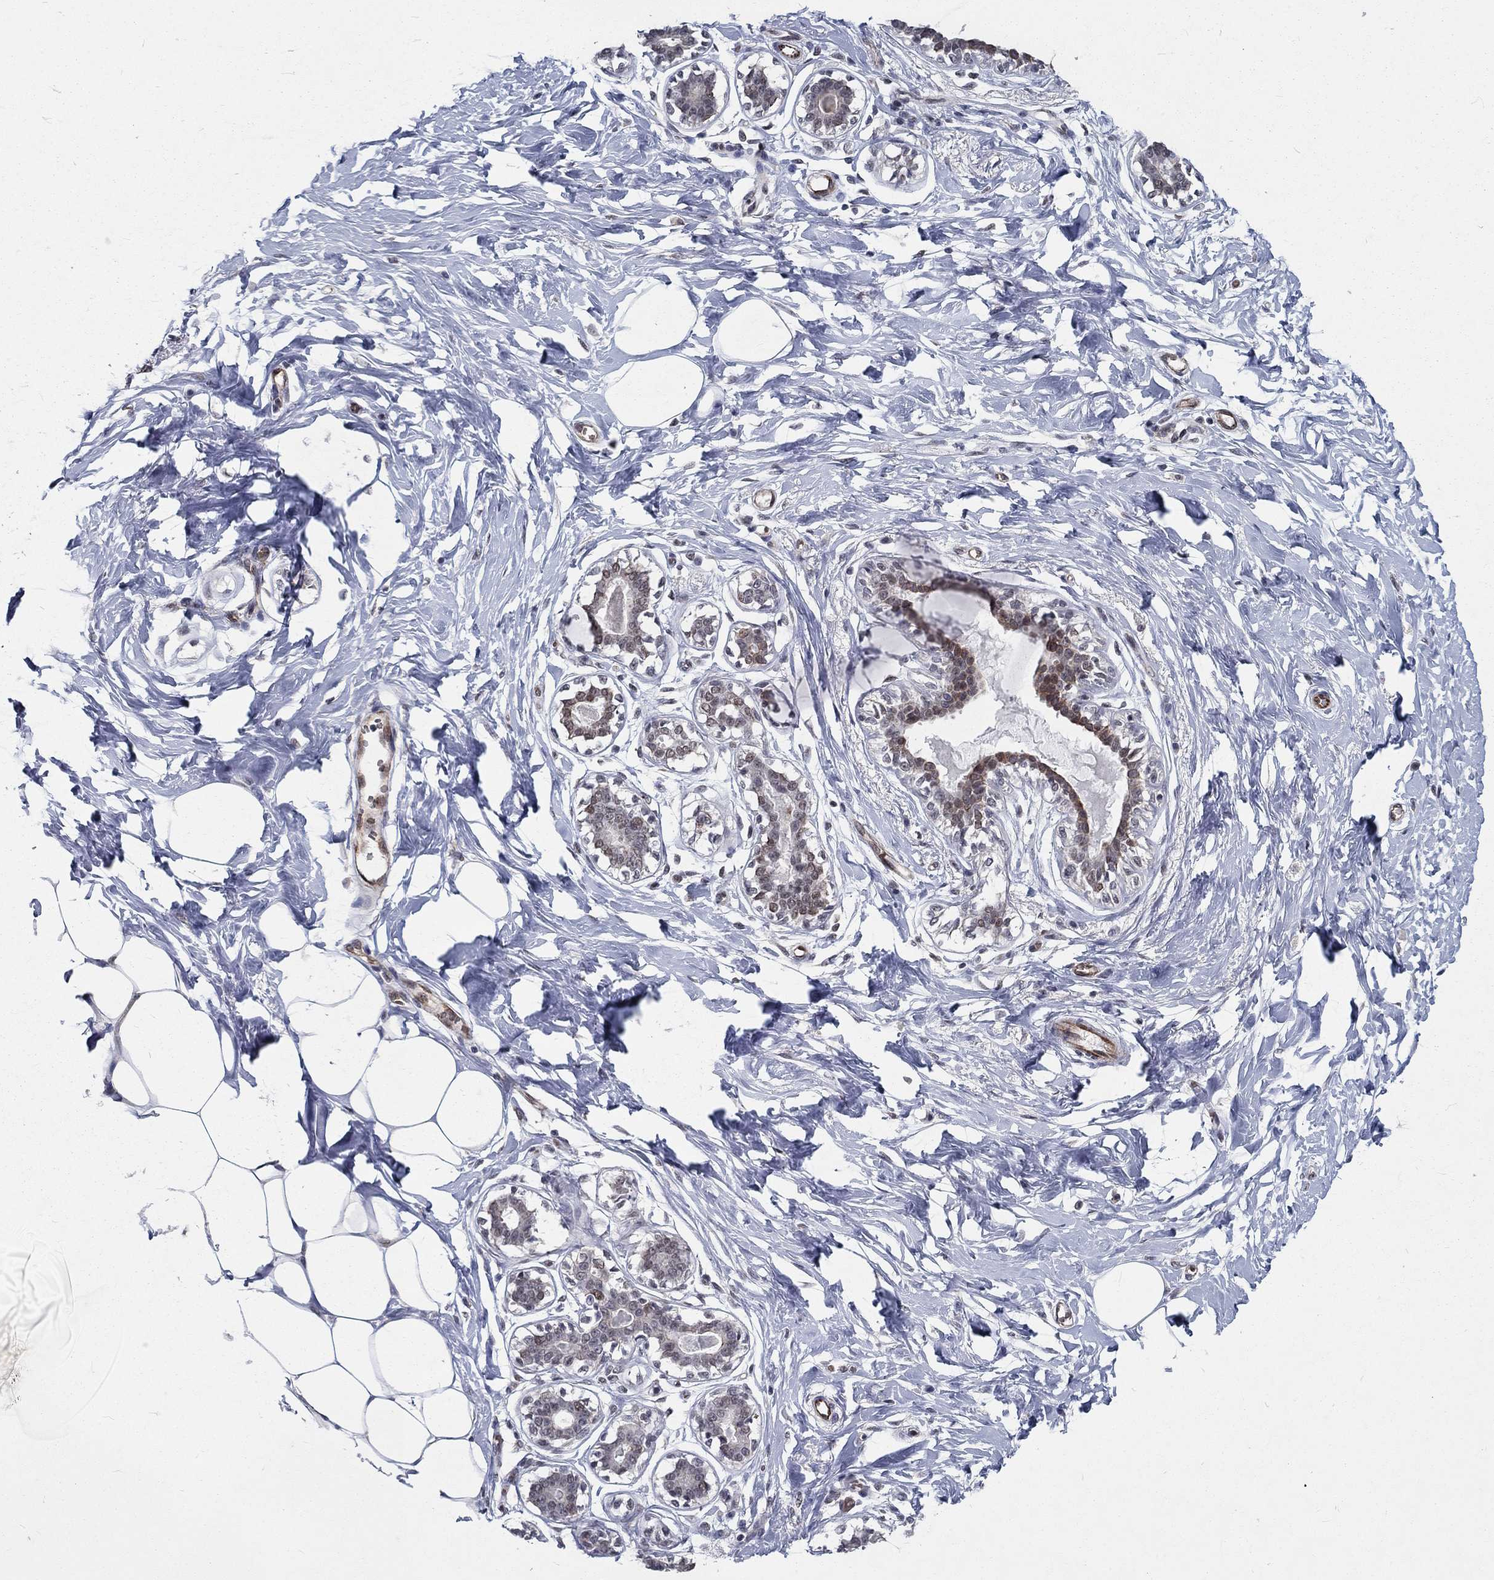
{"staining": {"intensity": "negative", "quantity": "none", "location": "none"}, "tissue": "breast", "cell_type": "Adipocytes", "image_type": "normal", "snomed": [{"axis": "morphology", "description": "Normal tissue, NOS"}, {"axis": "morphology", "description": "Lobular carcinoma, in situ"}, {"axis": "topography", "description": "Breast"}], "caption": "Breast stained for a protein using immunohistochemistry (IHC) shows no expression adipocytes.", "gene": "ZBED1", "patient": {"sex": "female", "age": 35}}